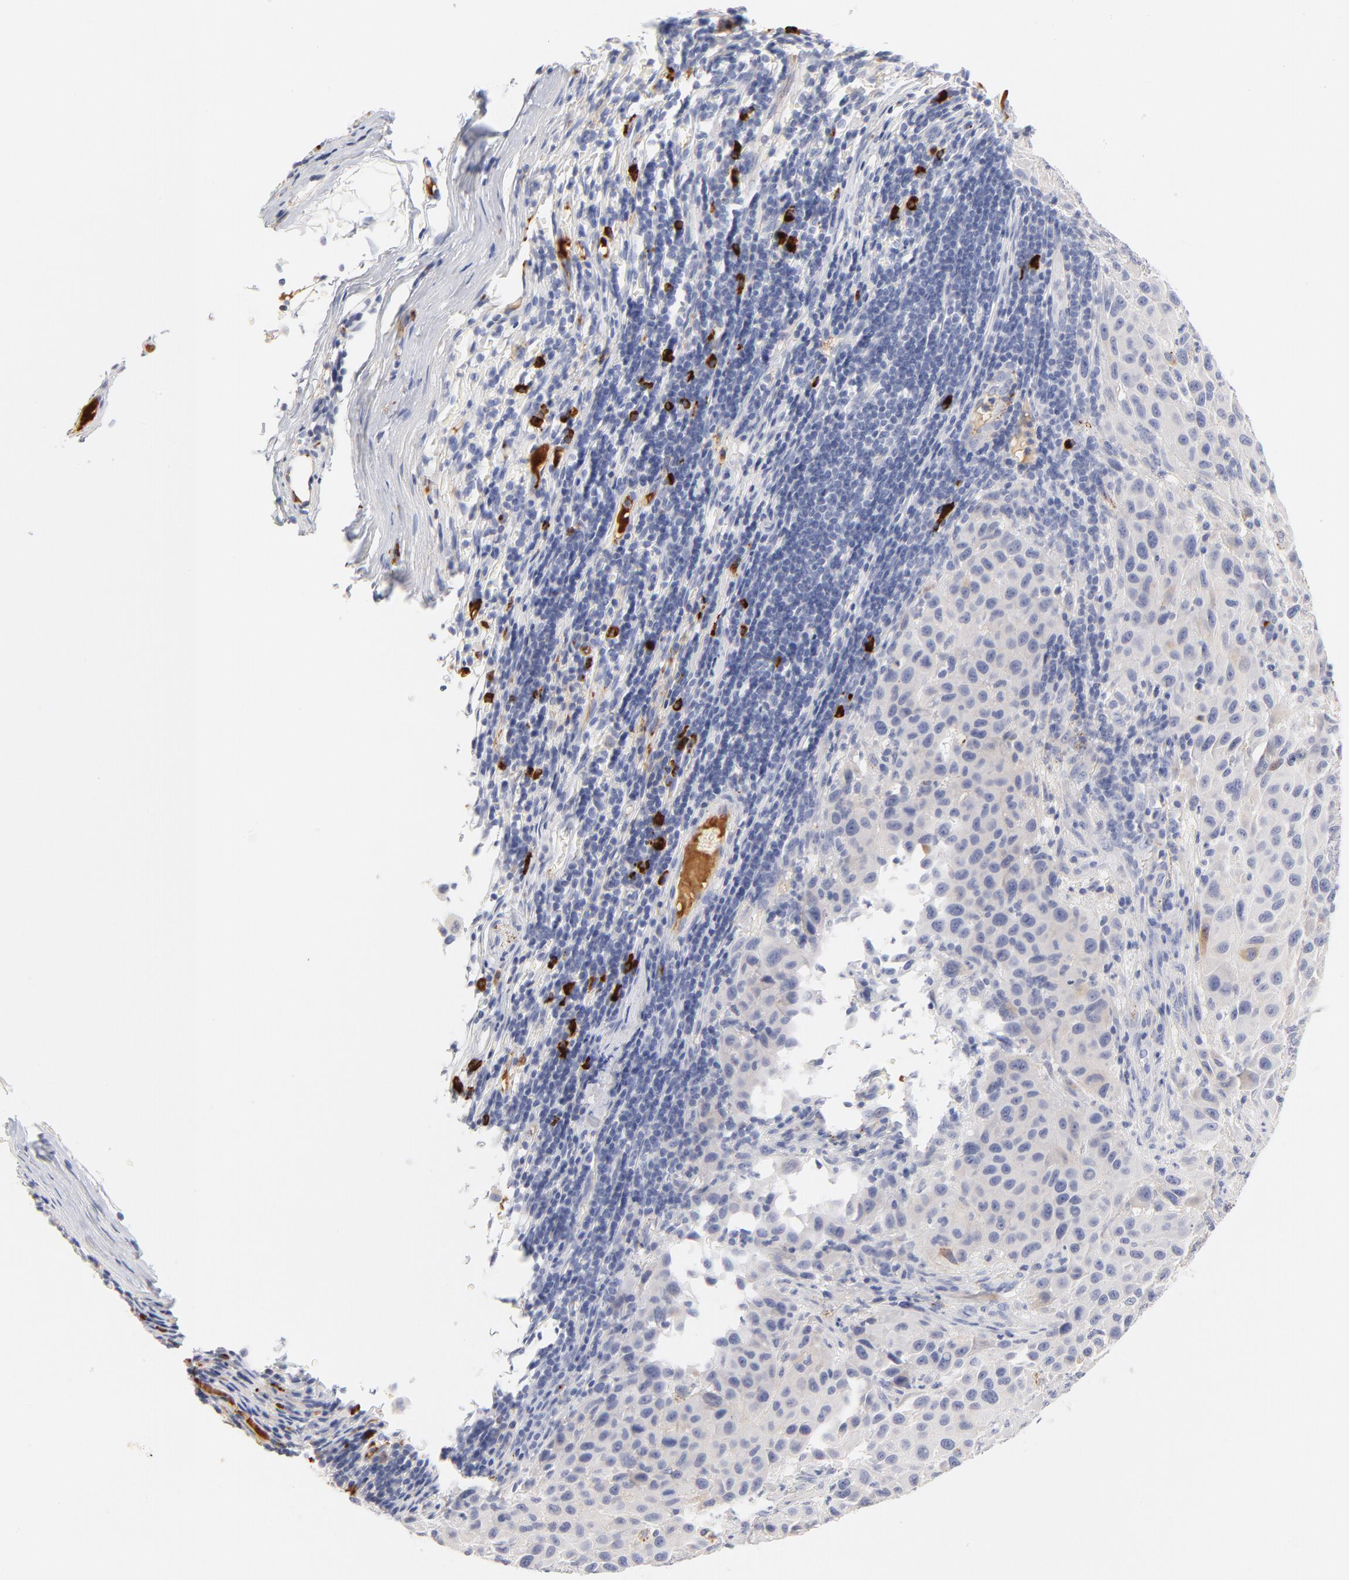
{"staining": {"intensity": "negative", "quantity": "none", "location": "none"}, "tissue": "melanoma", "cell_type": "Tumor cells", "image_type": "cancer", "snomed": [{"axis": "morphology", "description": "Malignant melanoma, Metastatic site"}, {"axis": "topography", "description": "Lymph node"}], "caption": "An immunohistochemistry (IHC) histopathology image of melanoma is shown. There is no staining in tumor cells of melanoma.", "gene": "PLAT", "patient": {"sex": "male", "age": 61}}